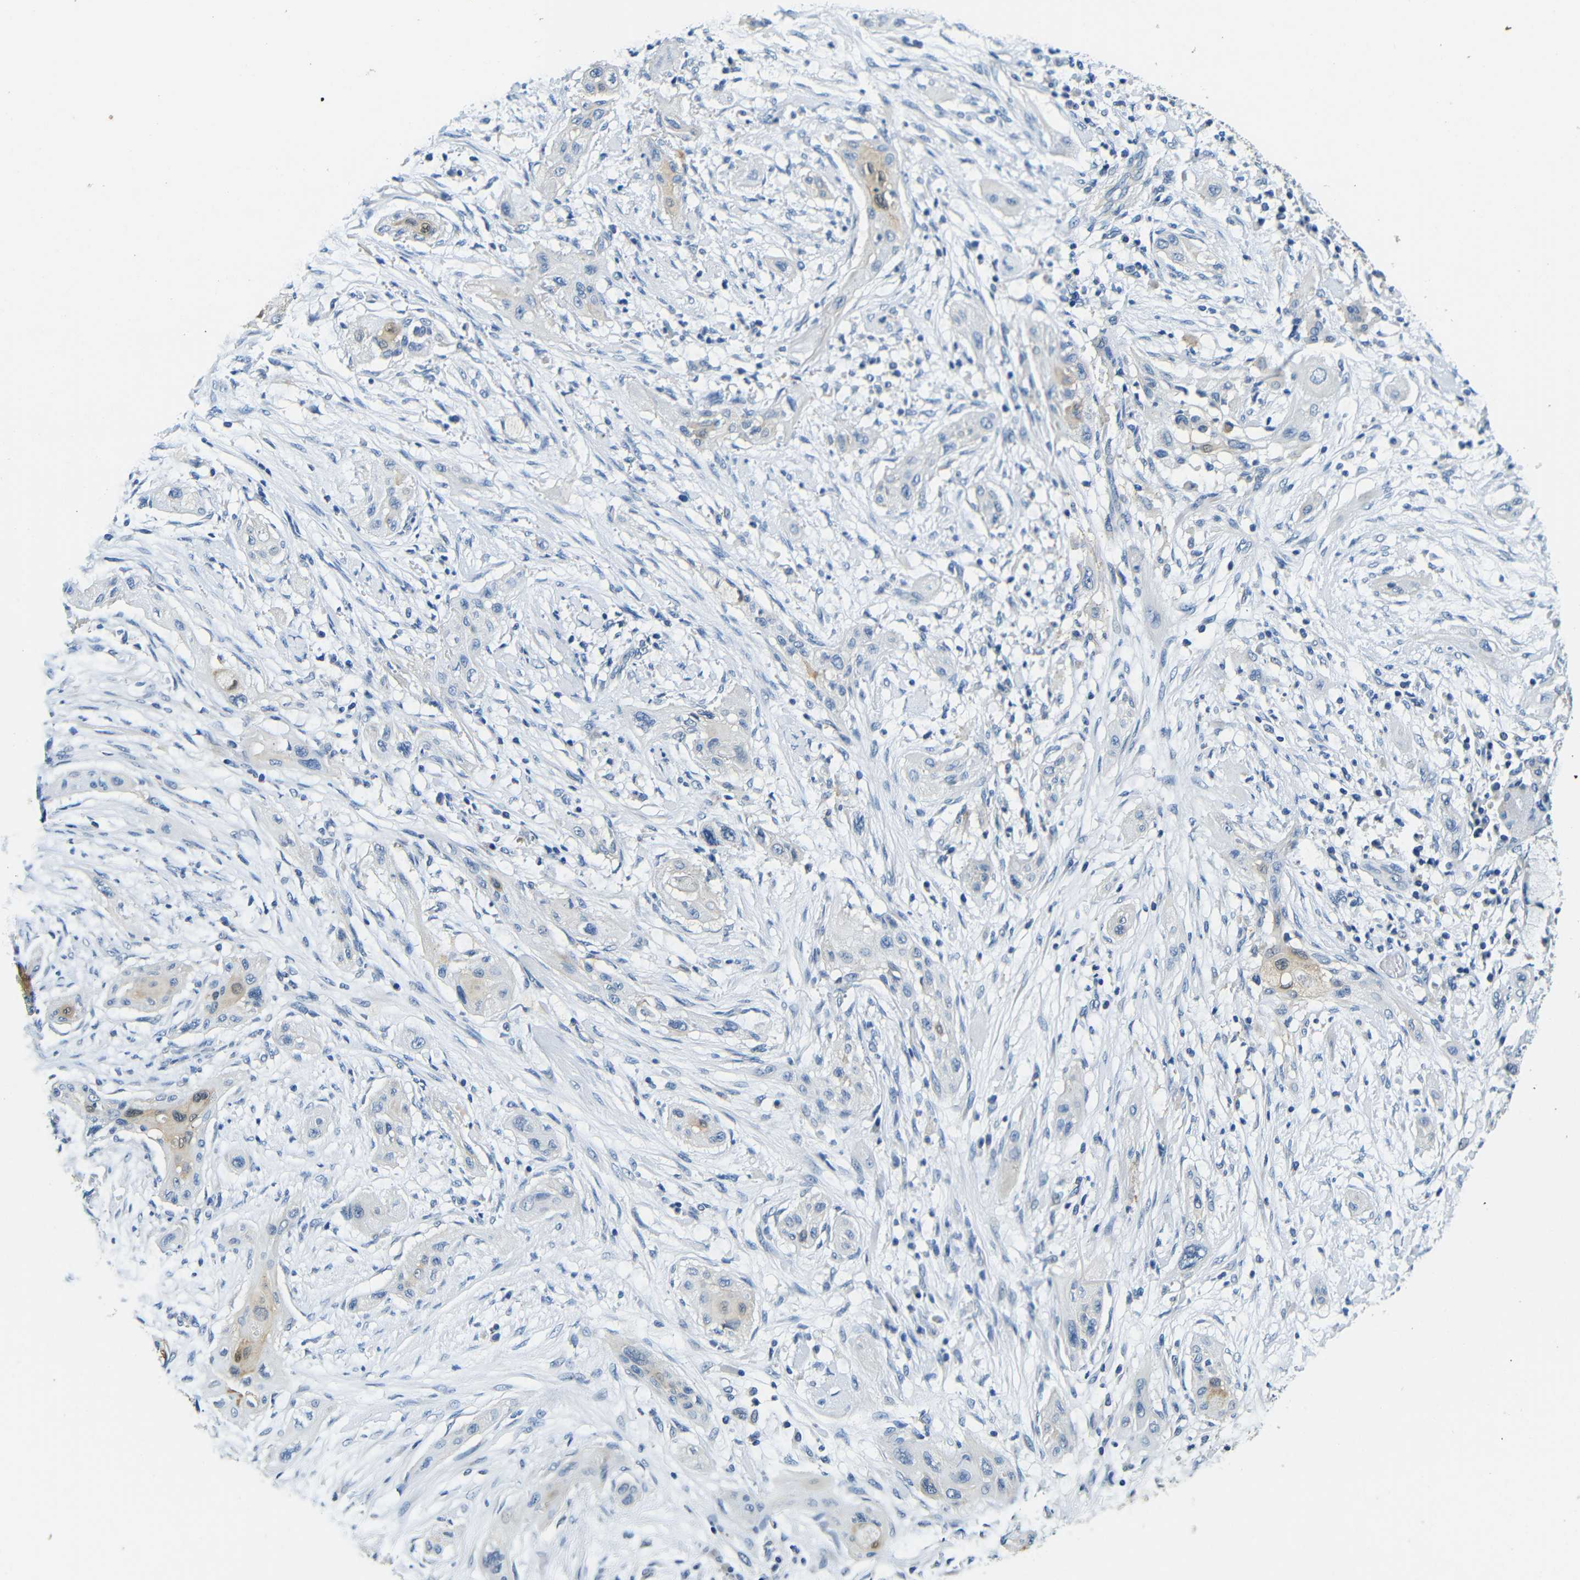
{"staining": {"intensity": "negative", "quantity": "none", "location": "none"}, "tissue": "lung cancer", "cell_type": "Tumor cells", "image_type": "cancer", "snomed": [{"axis": "morphology", "description": "Squamous cell carcinoma, NOS"}, {"axis": "topography", "description": "Lung"}], "caption": "High magnification brightfield microscopy of lung cancer (squamous cell carcinoma) stained with DAB (brown) and counterstained with hematoxylin (blue): tumor cells show no significant positivity. (Immunohistochemistry, brightfield microscopy, high magnification).", "gene": "FMO5", "patient": {"sex": "female", "age": 47}}